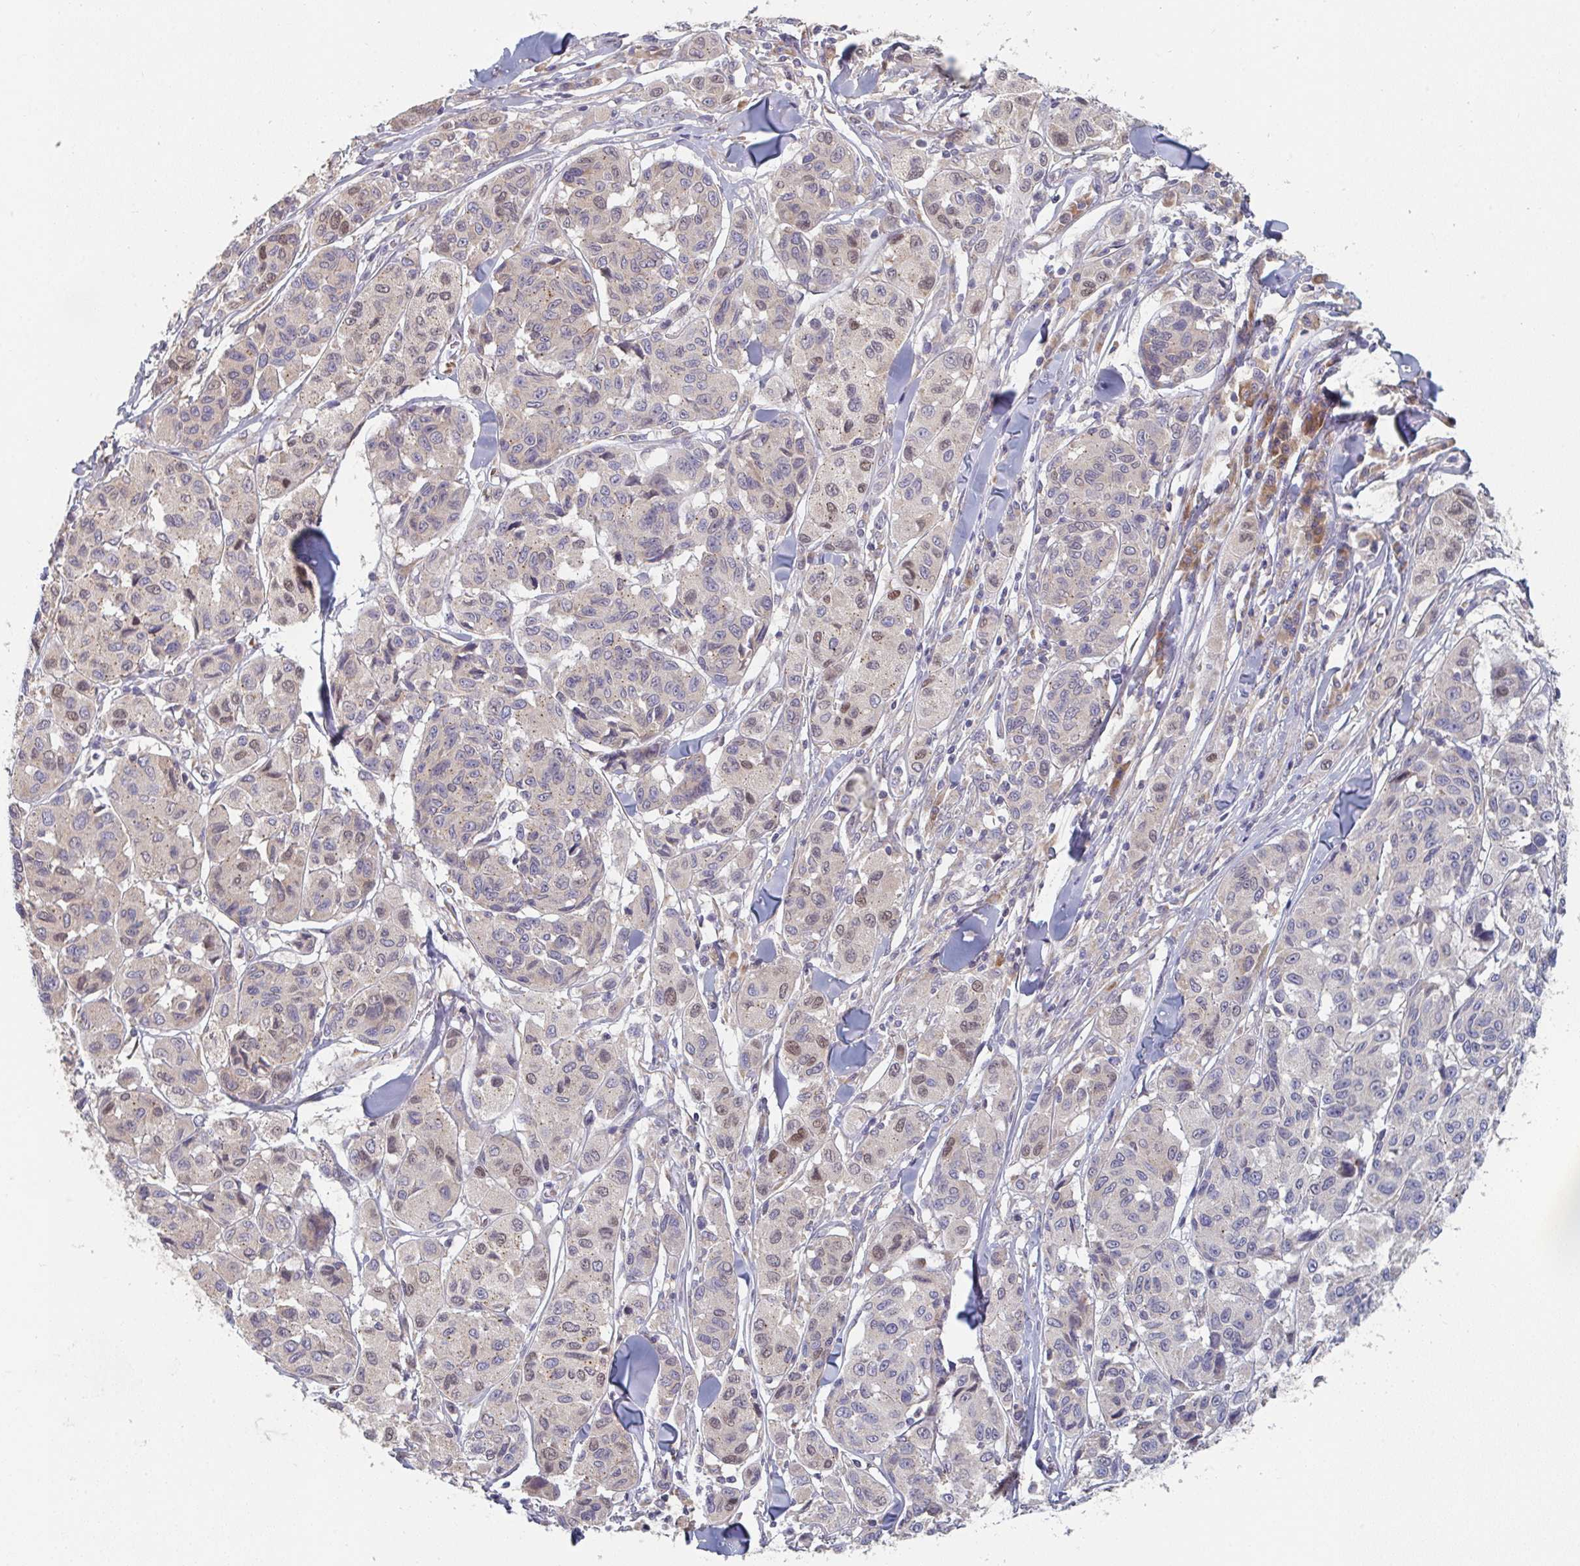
{"staining": {"intensity": "moderate", "quantity": "<25%", "location": "nuclear"}, "tissue": "melanoma", "cell_type": "Tumor cells", "image_type": "cancer", "snomed": [{"axis": "morphology", "description": "Malignant melanoma, NOS"}, {"axis": "topography", "description": "Skin"}], "caption": "Immunohistochemical staining of malignant melanoma shows low levels of moderate nuclear positivity in approximately <25% of tumor cells. Nuclei are stained in blue.", "gene": "ELOVL1", "patient": {"sex": "female", "age": 66}}